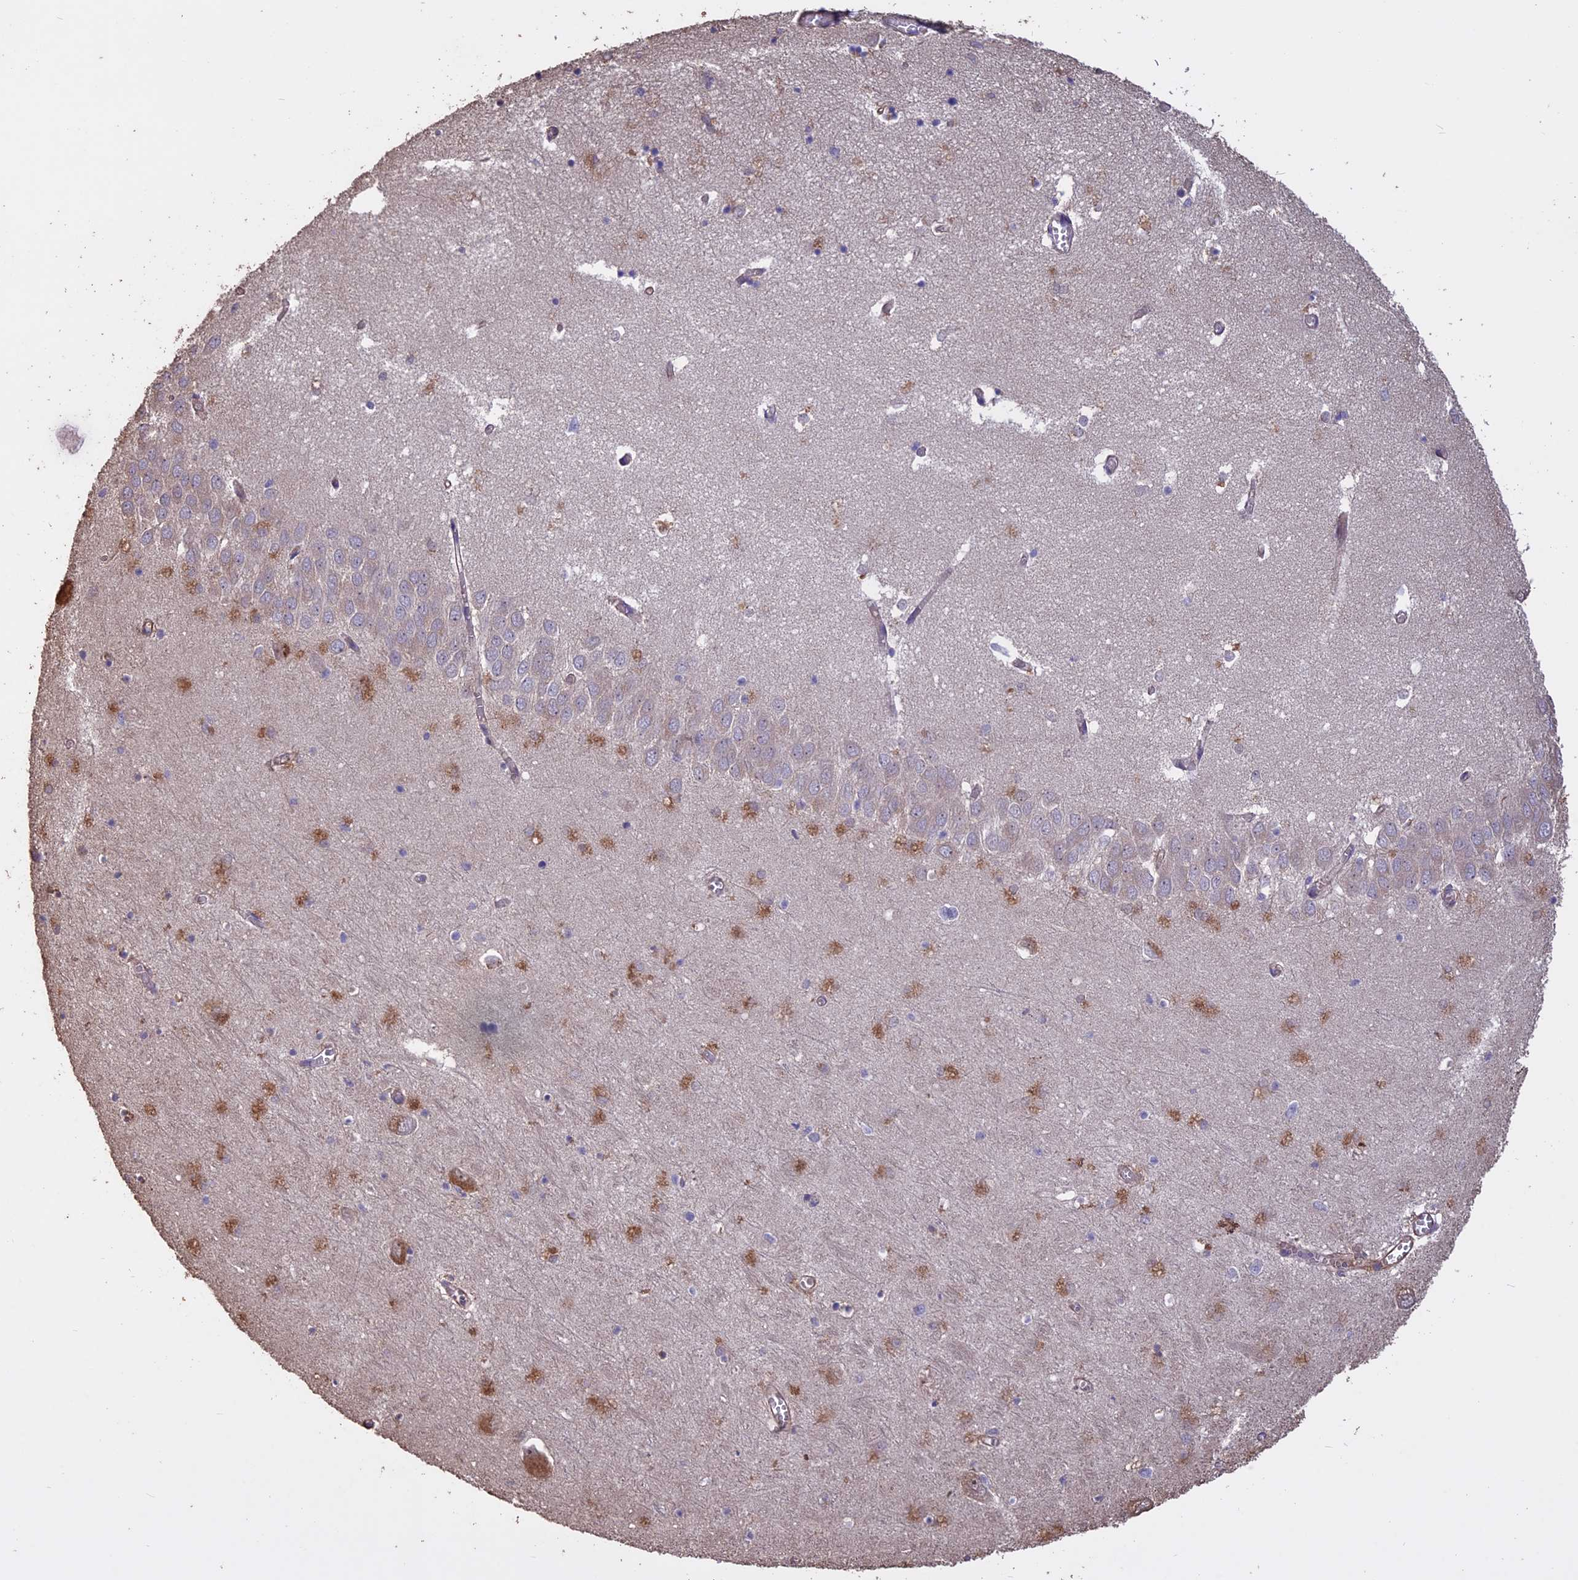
{"staining": {"intensity": "negative", "quantity": "none", "location": "none"}, "tissue": "hippocampus", "cell_type": "Glial cells", "image_type": "normal", "snomed": [{"axis": "morphology", "description": "Normal tissue, NOS"}, {"axis": "topography", "description": "Hippocampus"}], "caption": "Hippocampus was stained to show a protein in brown. There is no significant expression in glial cells. The staining was performed using DAB to visualize the protein expression in brown, while the nuclei were stained in blue with hematoxylin (Magnification: 20x).", "gene": "CCDC148", "patient": {"sex": "male", "age": 70}}